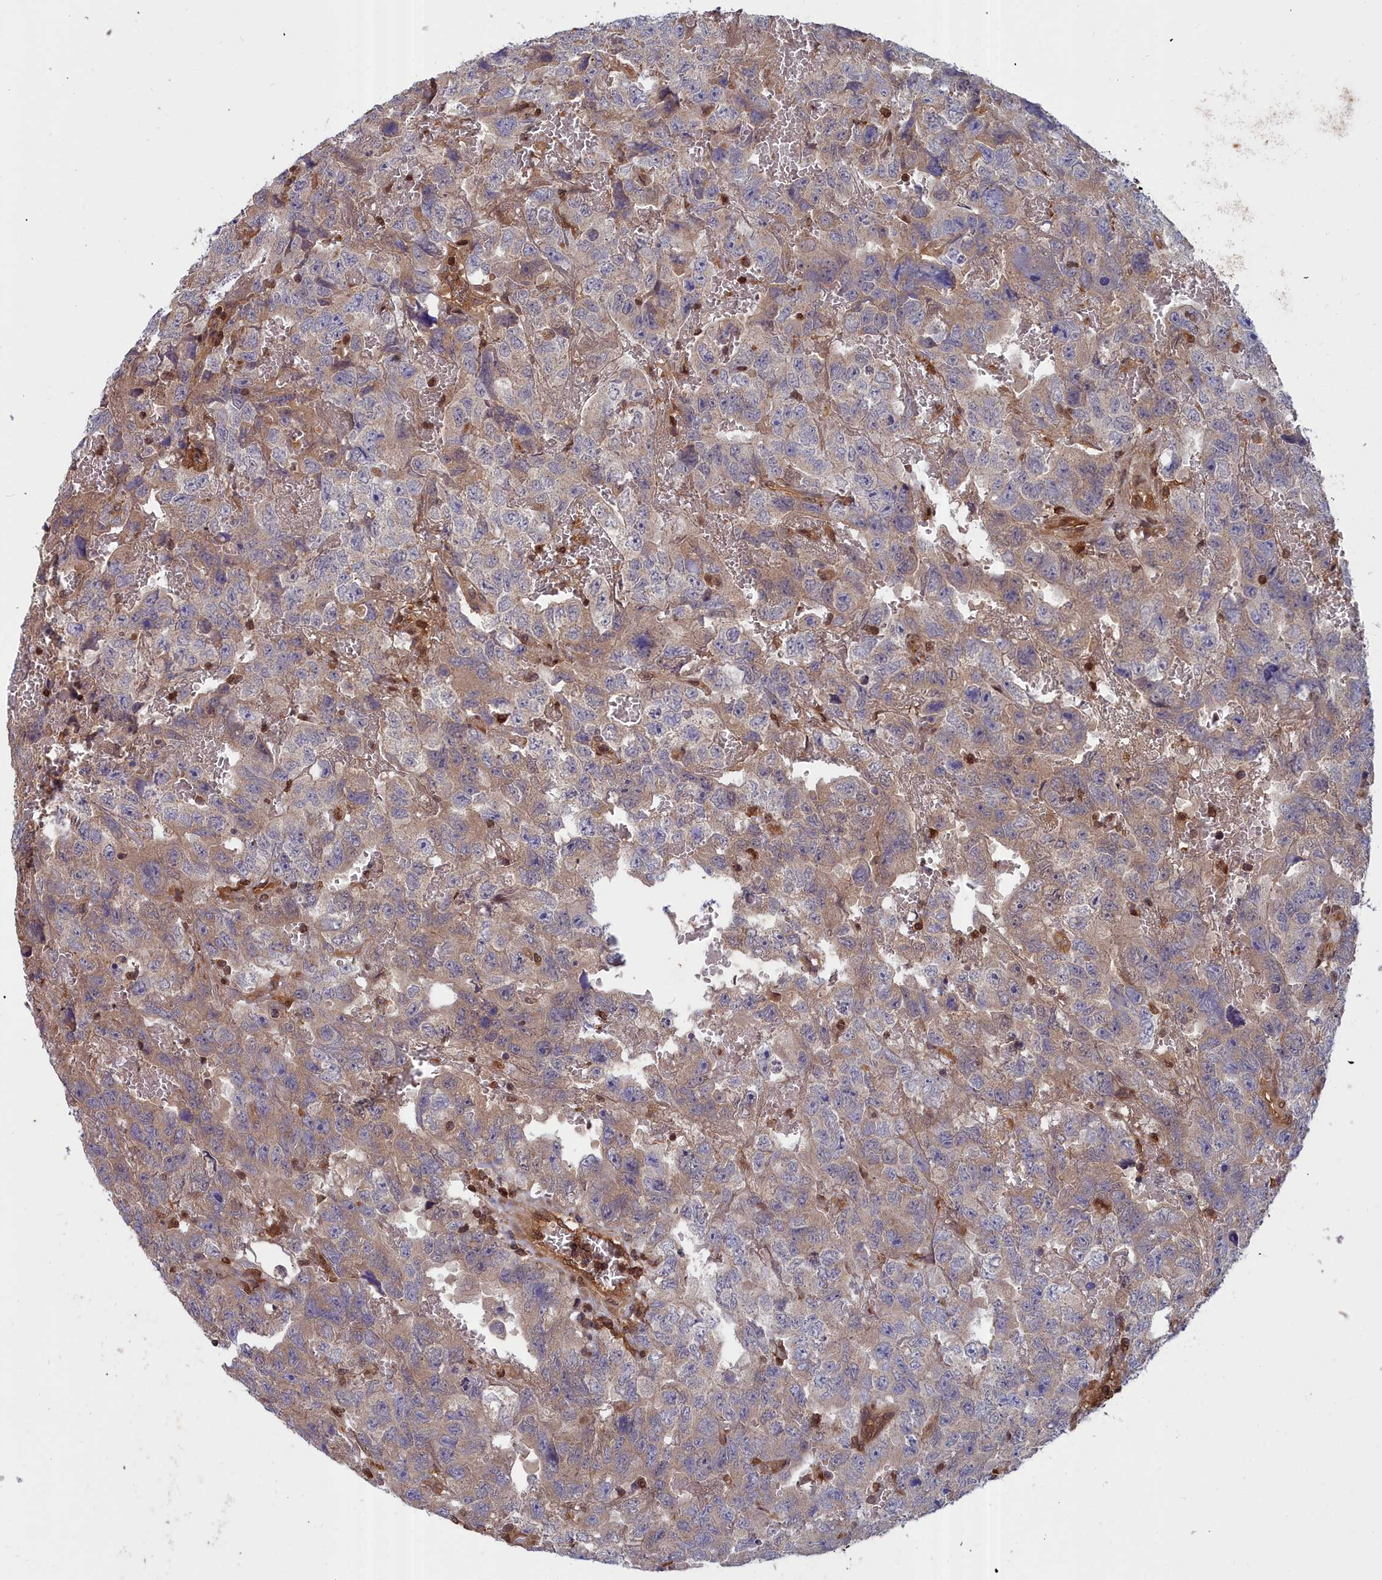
{"staining": {"intensity": "weak", "quantity": "<25%", "location": "cytoplasmic/membranous"}, "tissue": "testis cancer", "cell_type": "Tumor cells", "image_type": "cancer", "snomed": [{"axis": "morphology", "description": "Carcinoma, Embryonal, NOS"}, {"axis": "topography", "description": "Testis"}], "caption": "IHC histopathology image of human testis cancer (embryonal carcinoma) stained for a protein (brown), which reveals no expression in tumor cells.", "gene": "GFRA2", "patient": {"sex": "male", "age": 45}}